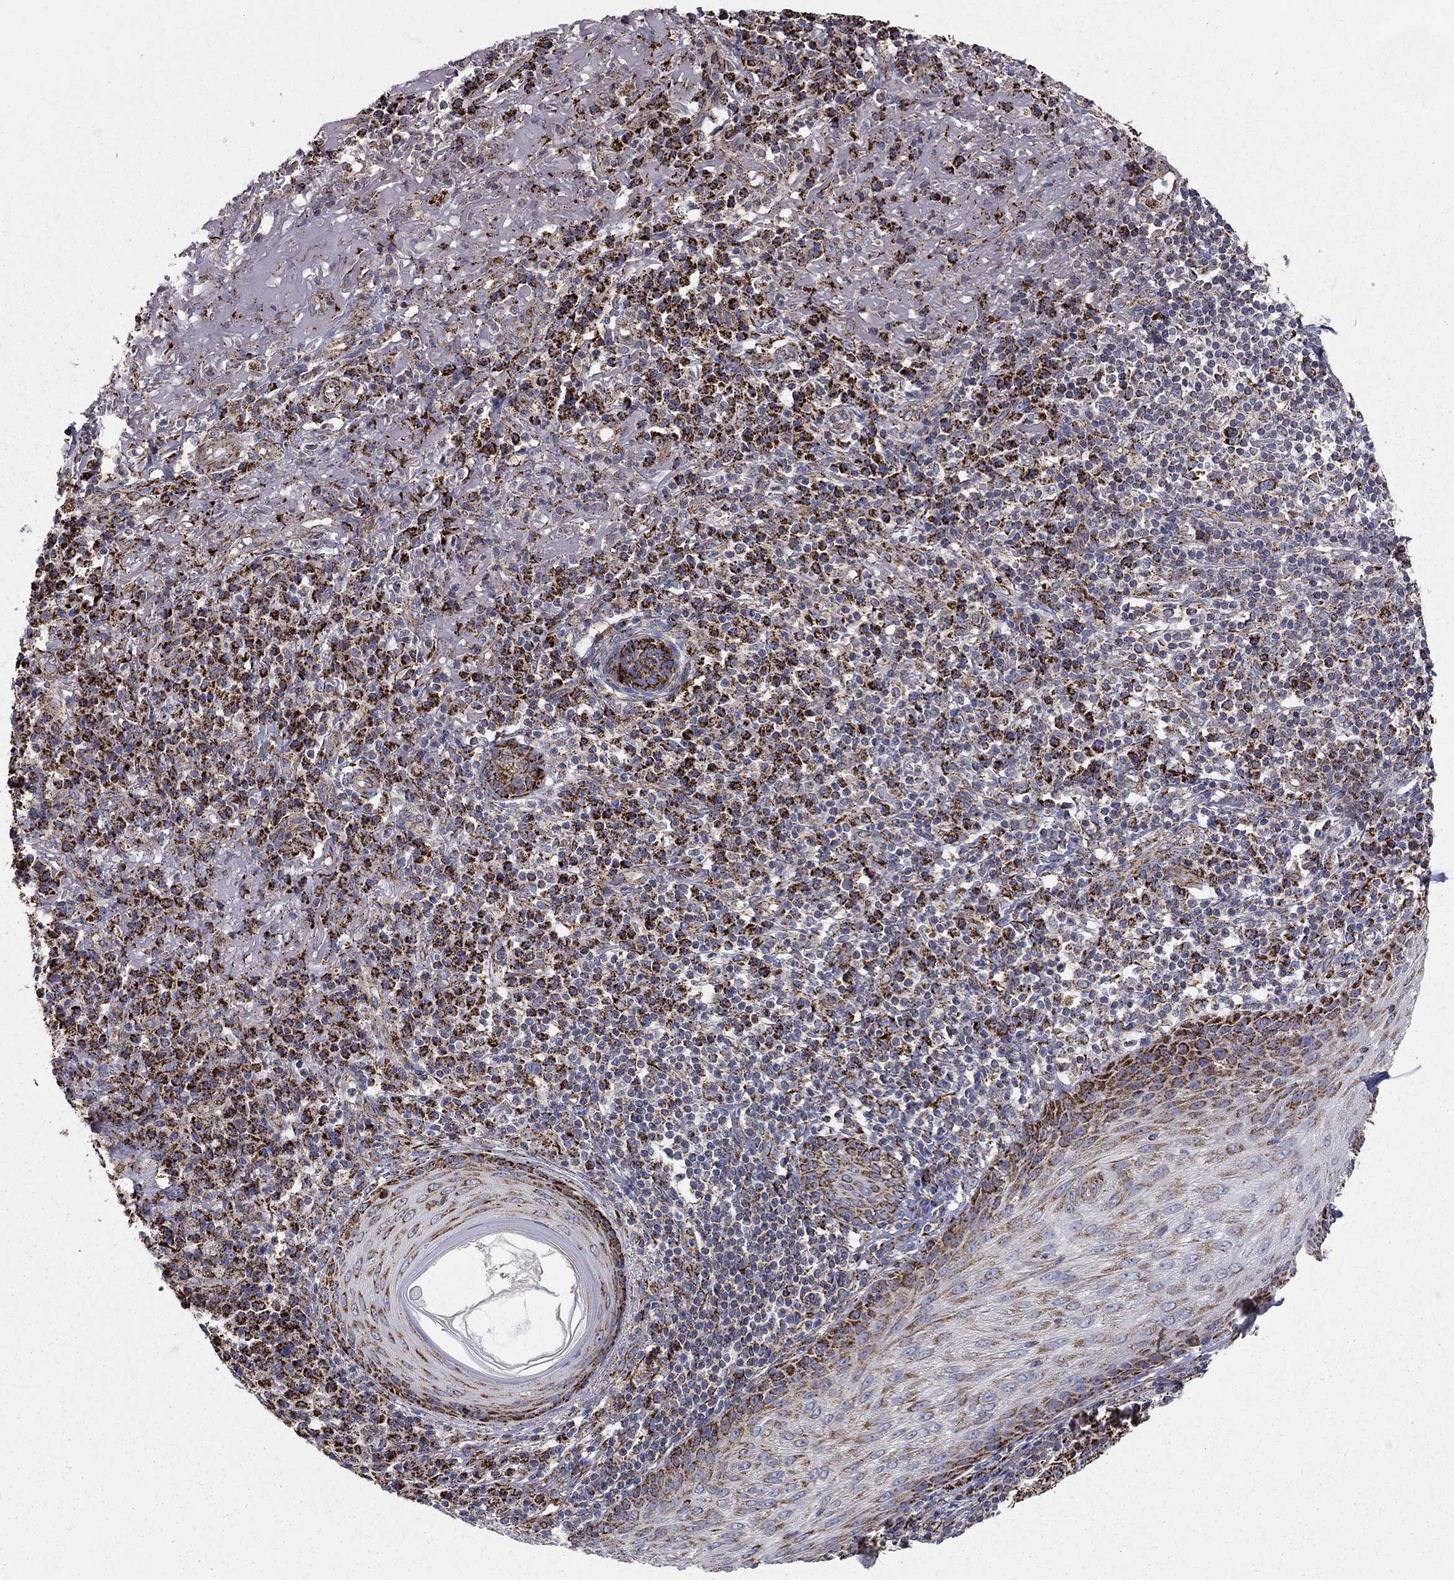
{"staining": {"intensity": "strong", "quantity": ">75%", "location": "cytoplasmic/membranous"}, "tissue": "skin cancer", "cell_type": "Tumor cells", "image_type": "cancer", "snomed": [{"axis": "morphology", "description": "Squamous cell carcinoma, NOS"}, {"axis": "topography", "description": "Skin"}], "caption": "About >75% of tumor cells in skin squamous cell carcinoma exhibit strong cytoplasmic/membranous protein staining as visualized by brown immunohistochemical staining.", "gene": "GCSH", "patient": {"sex": "male", "age": 92}}